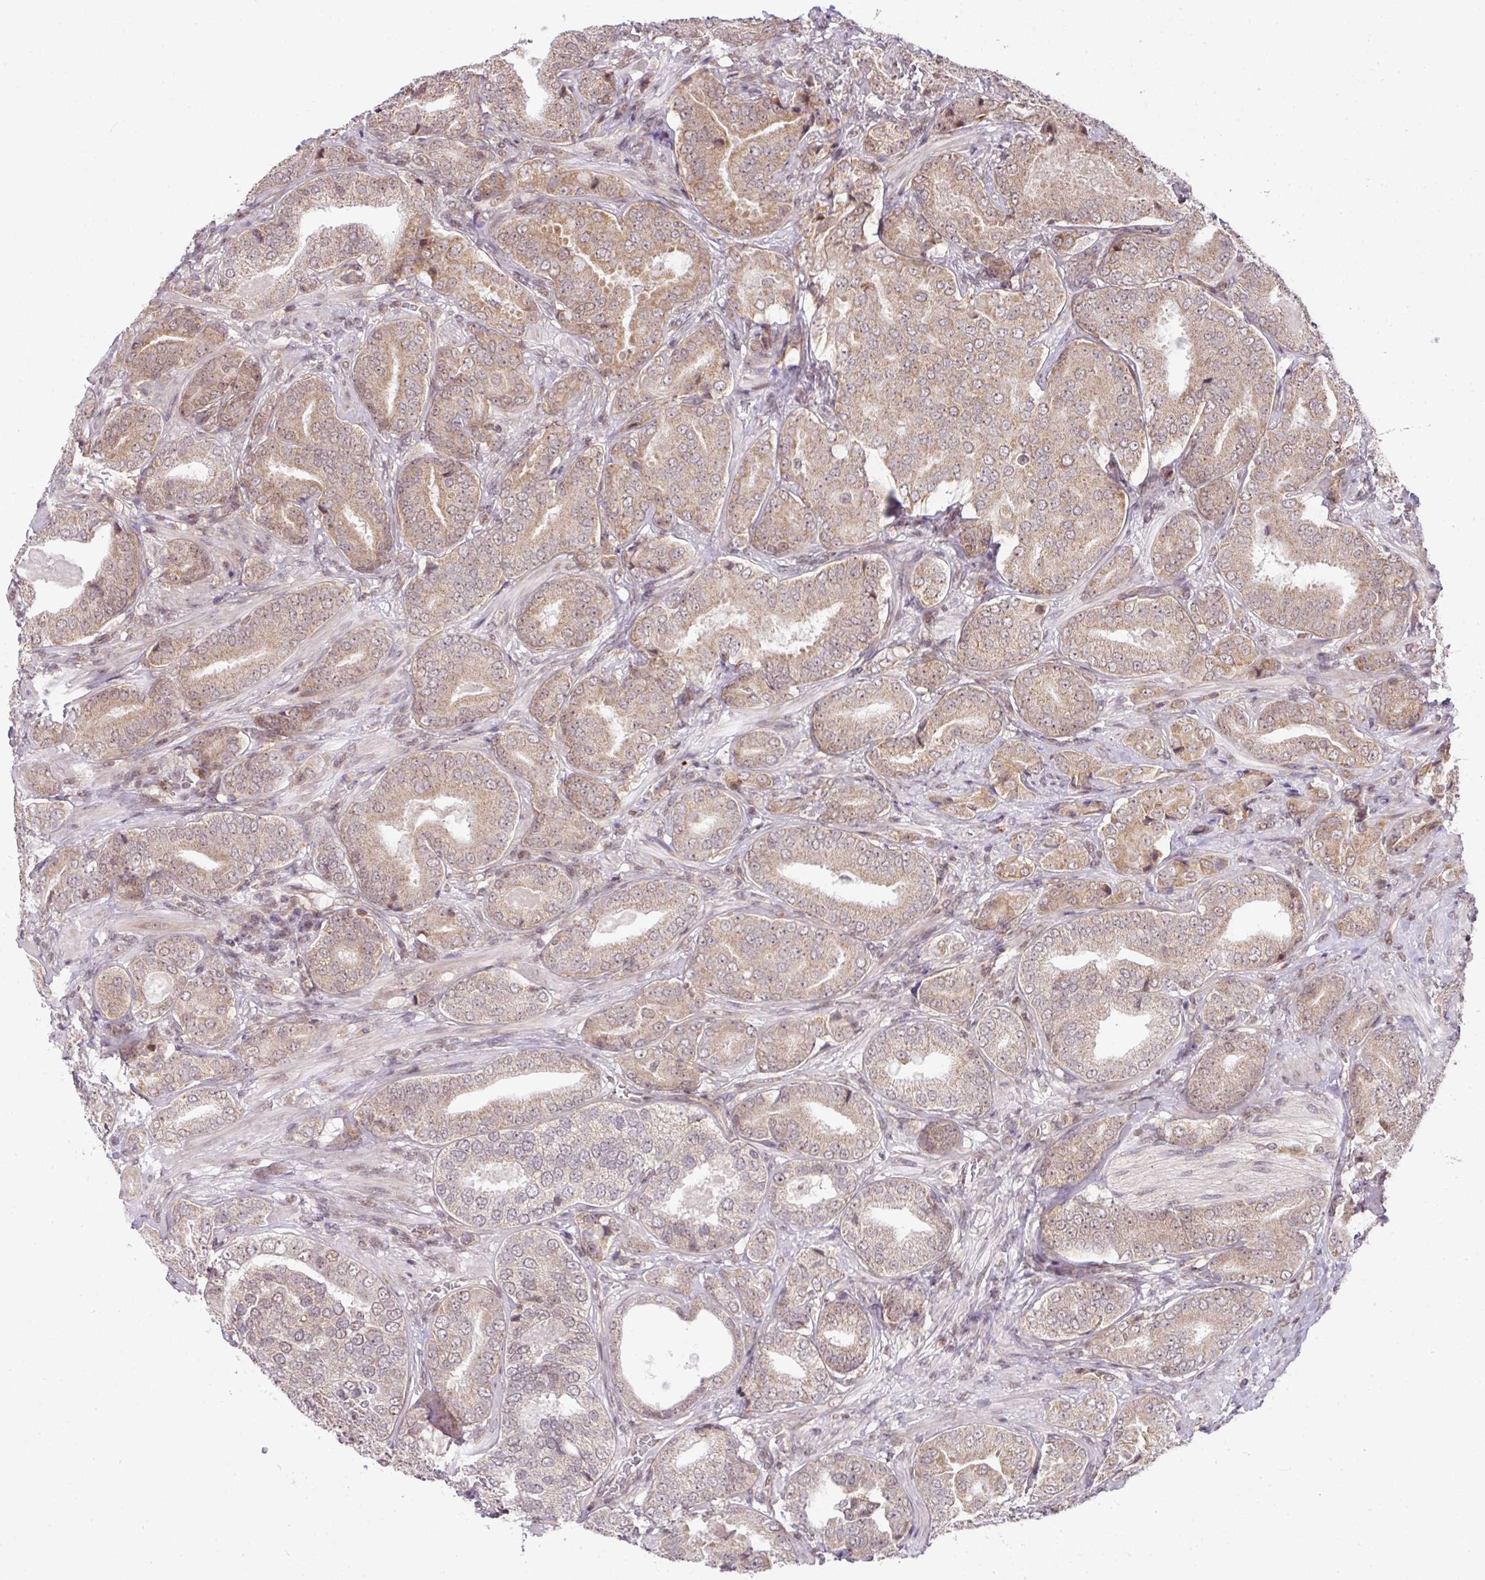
{"staining": {"intensity": "moderate", "quantity": "25%-75%", "location": "cytoplasmic/membranous,nuclear"}, "tissue": "prostate cancer", "cell_type": "Tumor cells", "image_type": "cancer", "snomed": [{"axis": "morphology", "description": "Adenocarcinoma, High grade"}, {"axis": "topography", "description": "Prostate"}], "caption": "Human prostate cancer stained for a protein (brown) exhibits moderate cytoplasmic/membranous and nuclear positive expression in approximately 25%-75% of tumor cells.", "gene": "PLK1", "patient": {"sex": "male", "age": 63}}